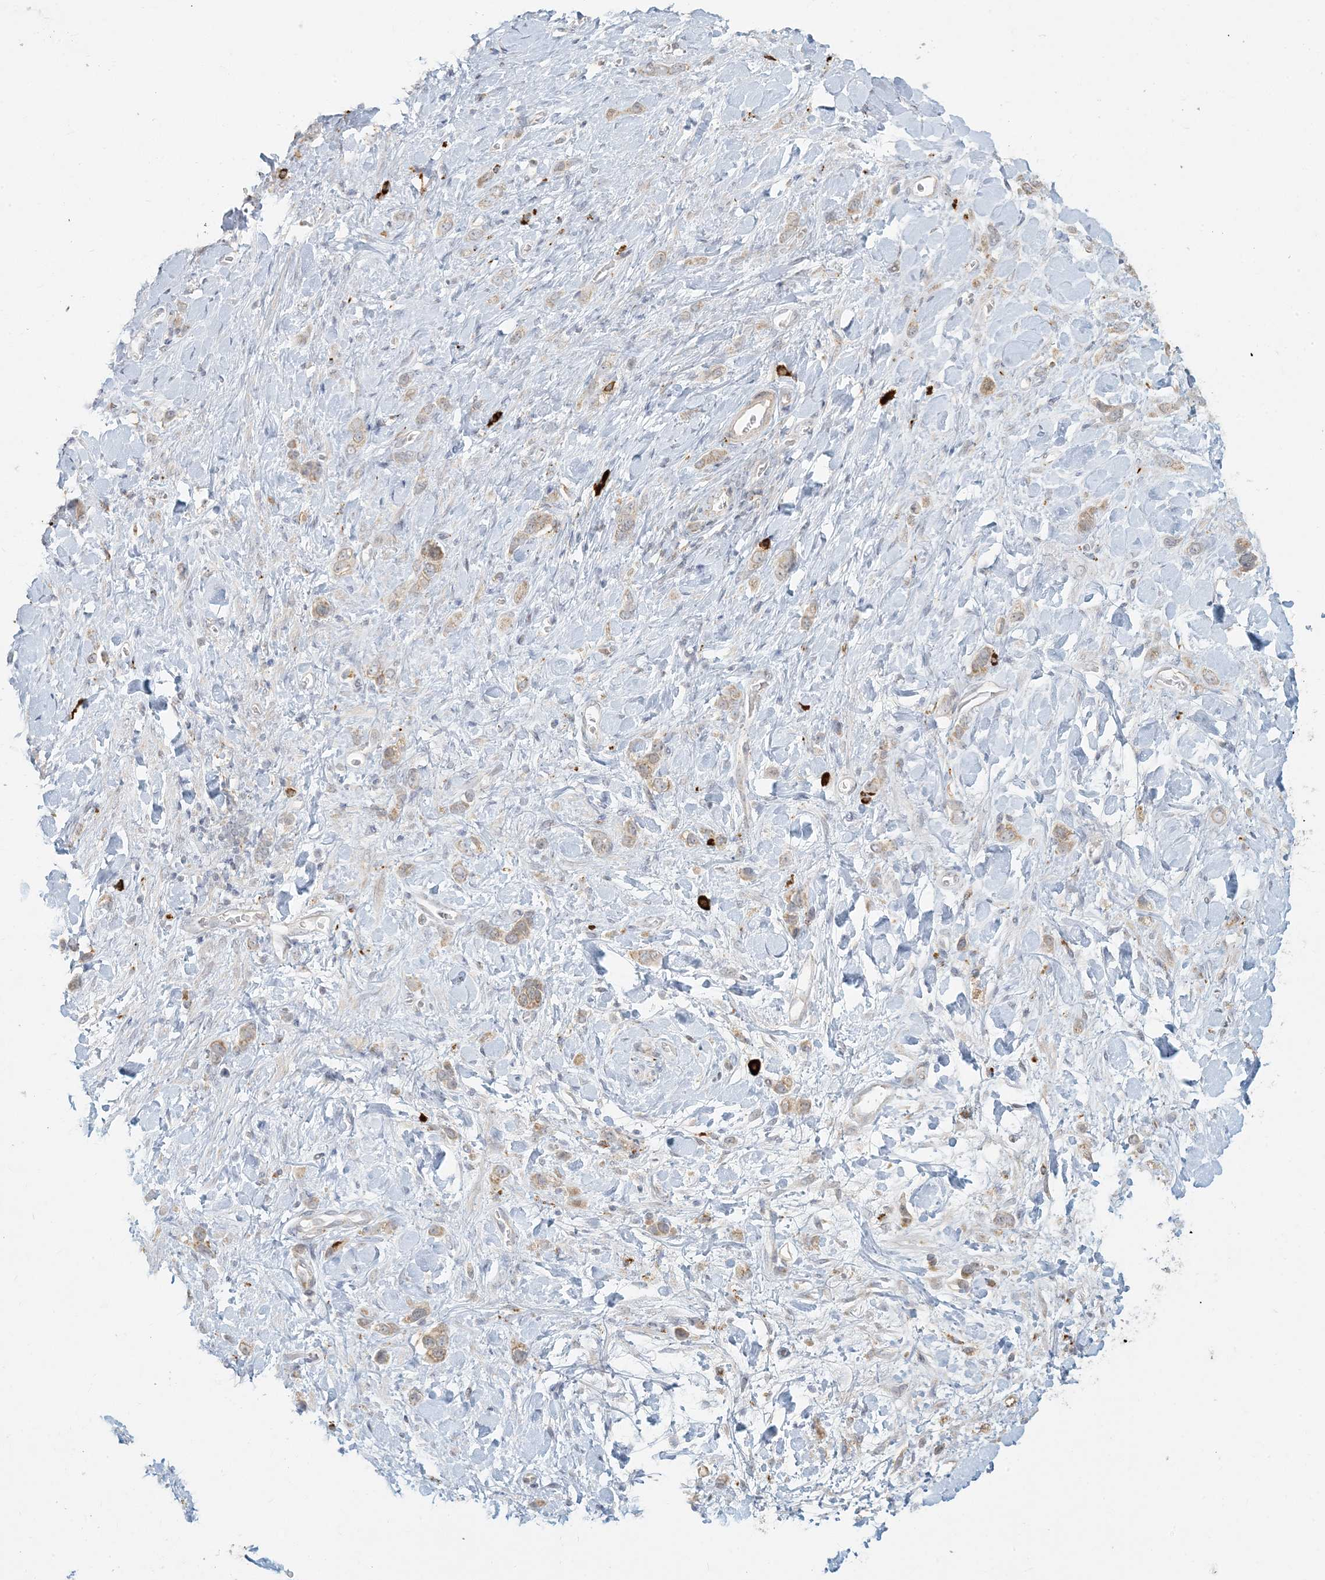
{"staining": {"intensity": "weak", "quantity": ">75%", "location": "cytoplasmic/membranous"}, "tissue": "stomach cancer", "cell_type": "Tumor cells", "image_type": "cancer", "snomed": [{"axis": "morphology", "description": "Adenocarcinoma, NOS"}, {"axis": "topography", "description": "Stomach"}], "caption": "Immunohistochemical staining of stomach cancer exhibits low levels of weak cytoplasmic/membranous positivity in approximately >75% of tumor cells.", "gene": "MCAT", "patient": {"sex": "female", "age": 65}}